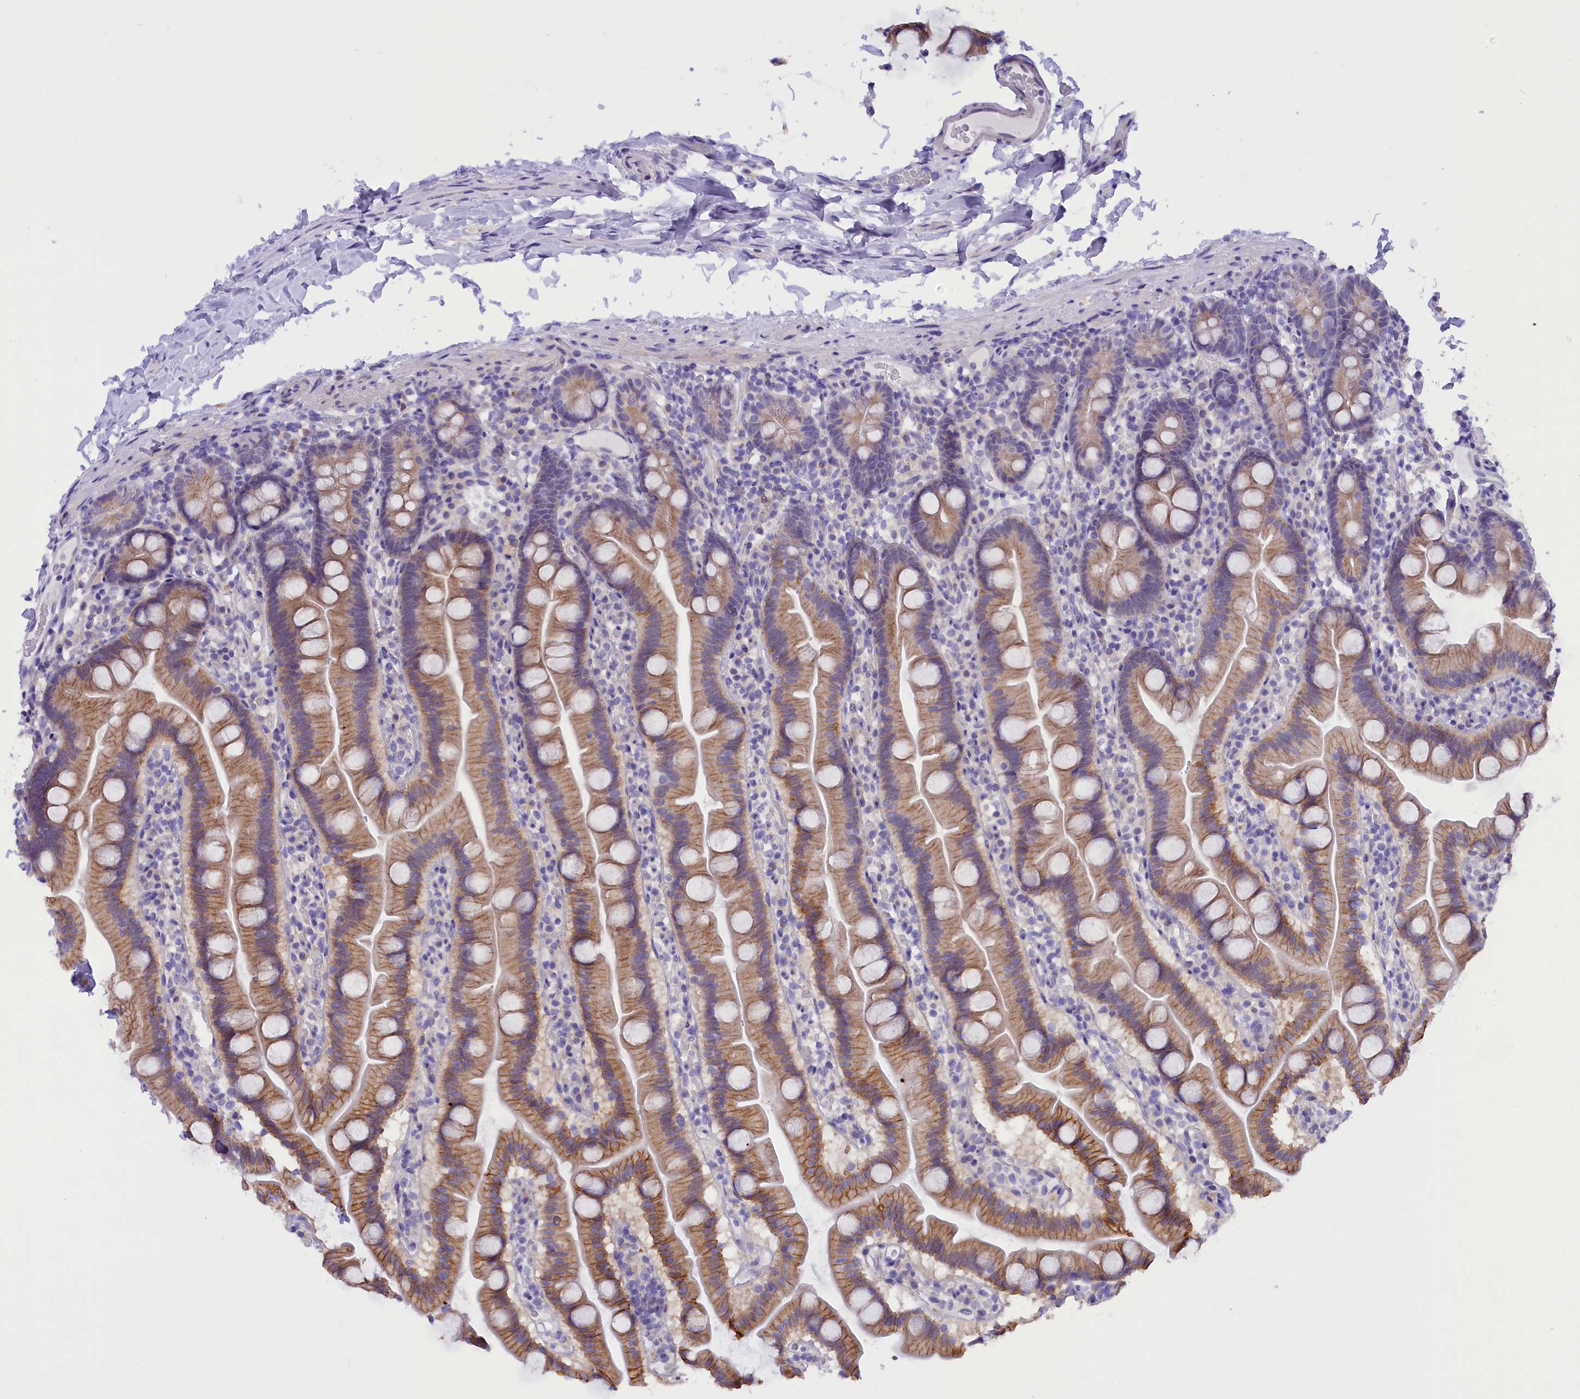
{"staining": {"intensity": "moderate", "quantity": ">75%", "location": "cytoplasmic/membranous"}, "tissue": "small intestine", "cell_type": "Glandular cells", "image_type": "normal", "snomed": [{"axis": "morphology", "description": "Normal tissue, NOS"}, {"axis": "topography", "description": "Small intestine"}], "caption": "Immunohistochemical staining of benign human small intestine reveals >75% levels of moderate cytoplasmic/membranous protein expression in about >75% of glandular cells. The staining was performed using DAB to visualize the protein expression in brown, while the nuclei were stained in blue with hematoxylin (Magnification: 20x).", "gene": "COL6A5", "patient": {"sex": "female", "age": 68}}